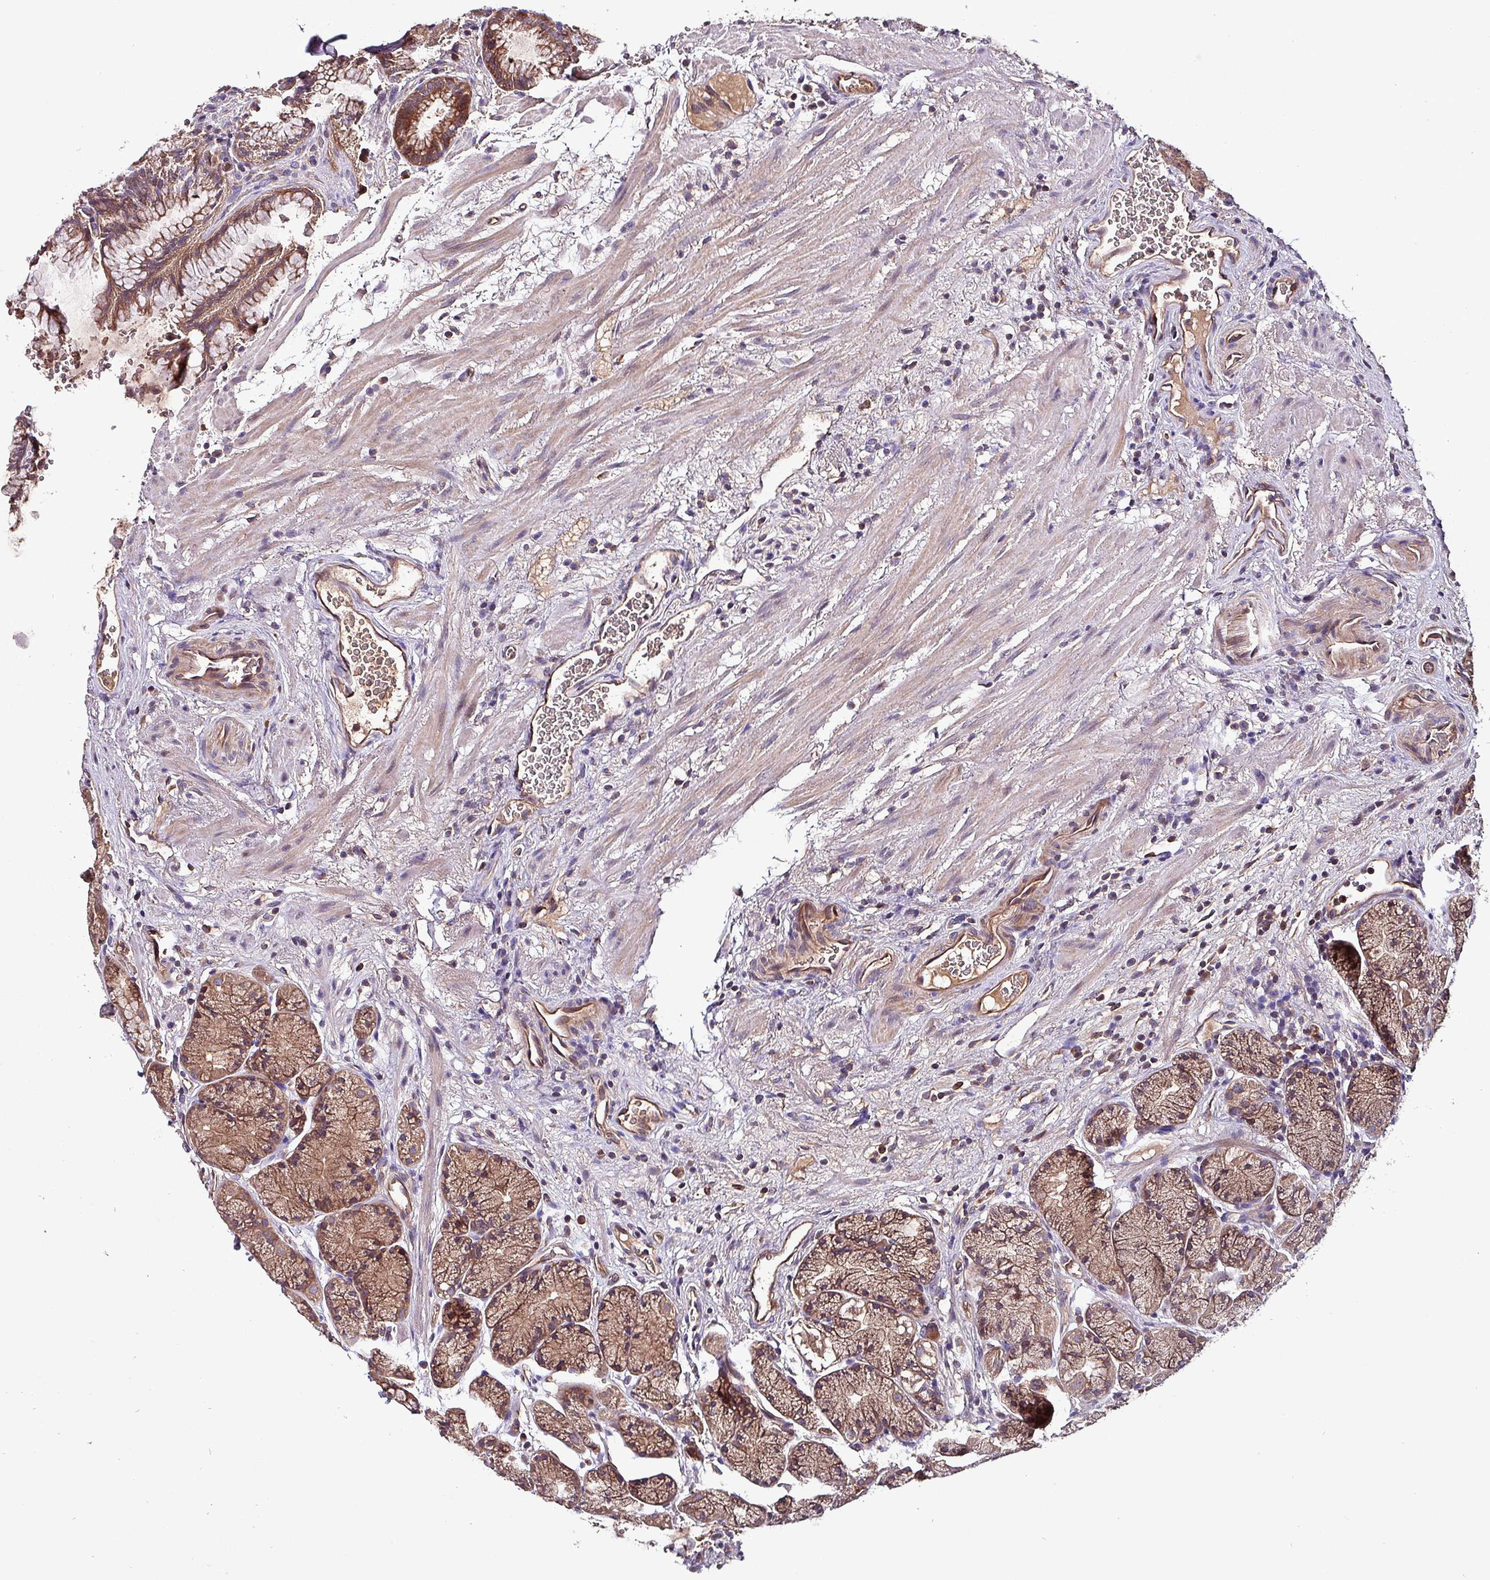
{"staining": {"intensity": "moderate", "quantity": ">75%", "location": "cytoplasmic/membranous,nuclear"}, "tissue": "stomach", "cell_type": "Glandular cells", "image_type": "normal", "snomed": [{"axis": "morphology", "description": "Normal tissue, NOS"}, {"axis": "topography", "description": "Stomach"}], "caption": "IHC micrograph of unremarkable stomach: stomach stained using immunohistochemistry exhibits medium levels of moderate protein expression localized specifically in the cytoplasmic/membranous,nuclear of glandular cells, appearing as a cytoplasmic/membranous,nuclear brown color.", "gene": "PAFAH1B2", "patient": {"sex": "male", "age": 63}}